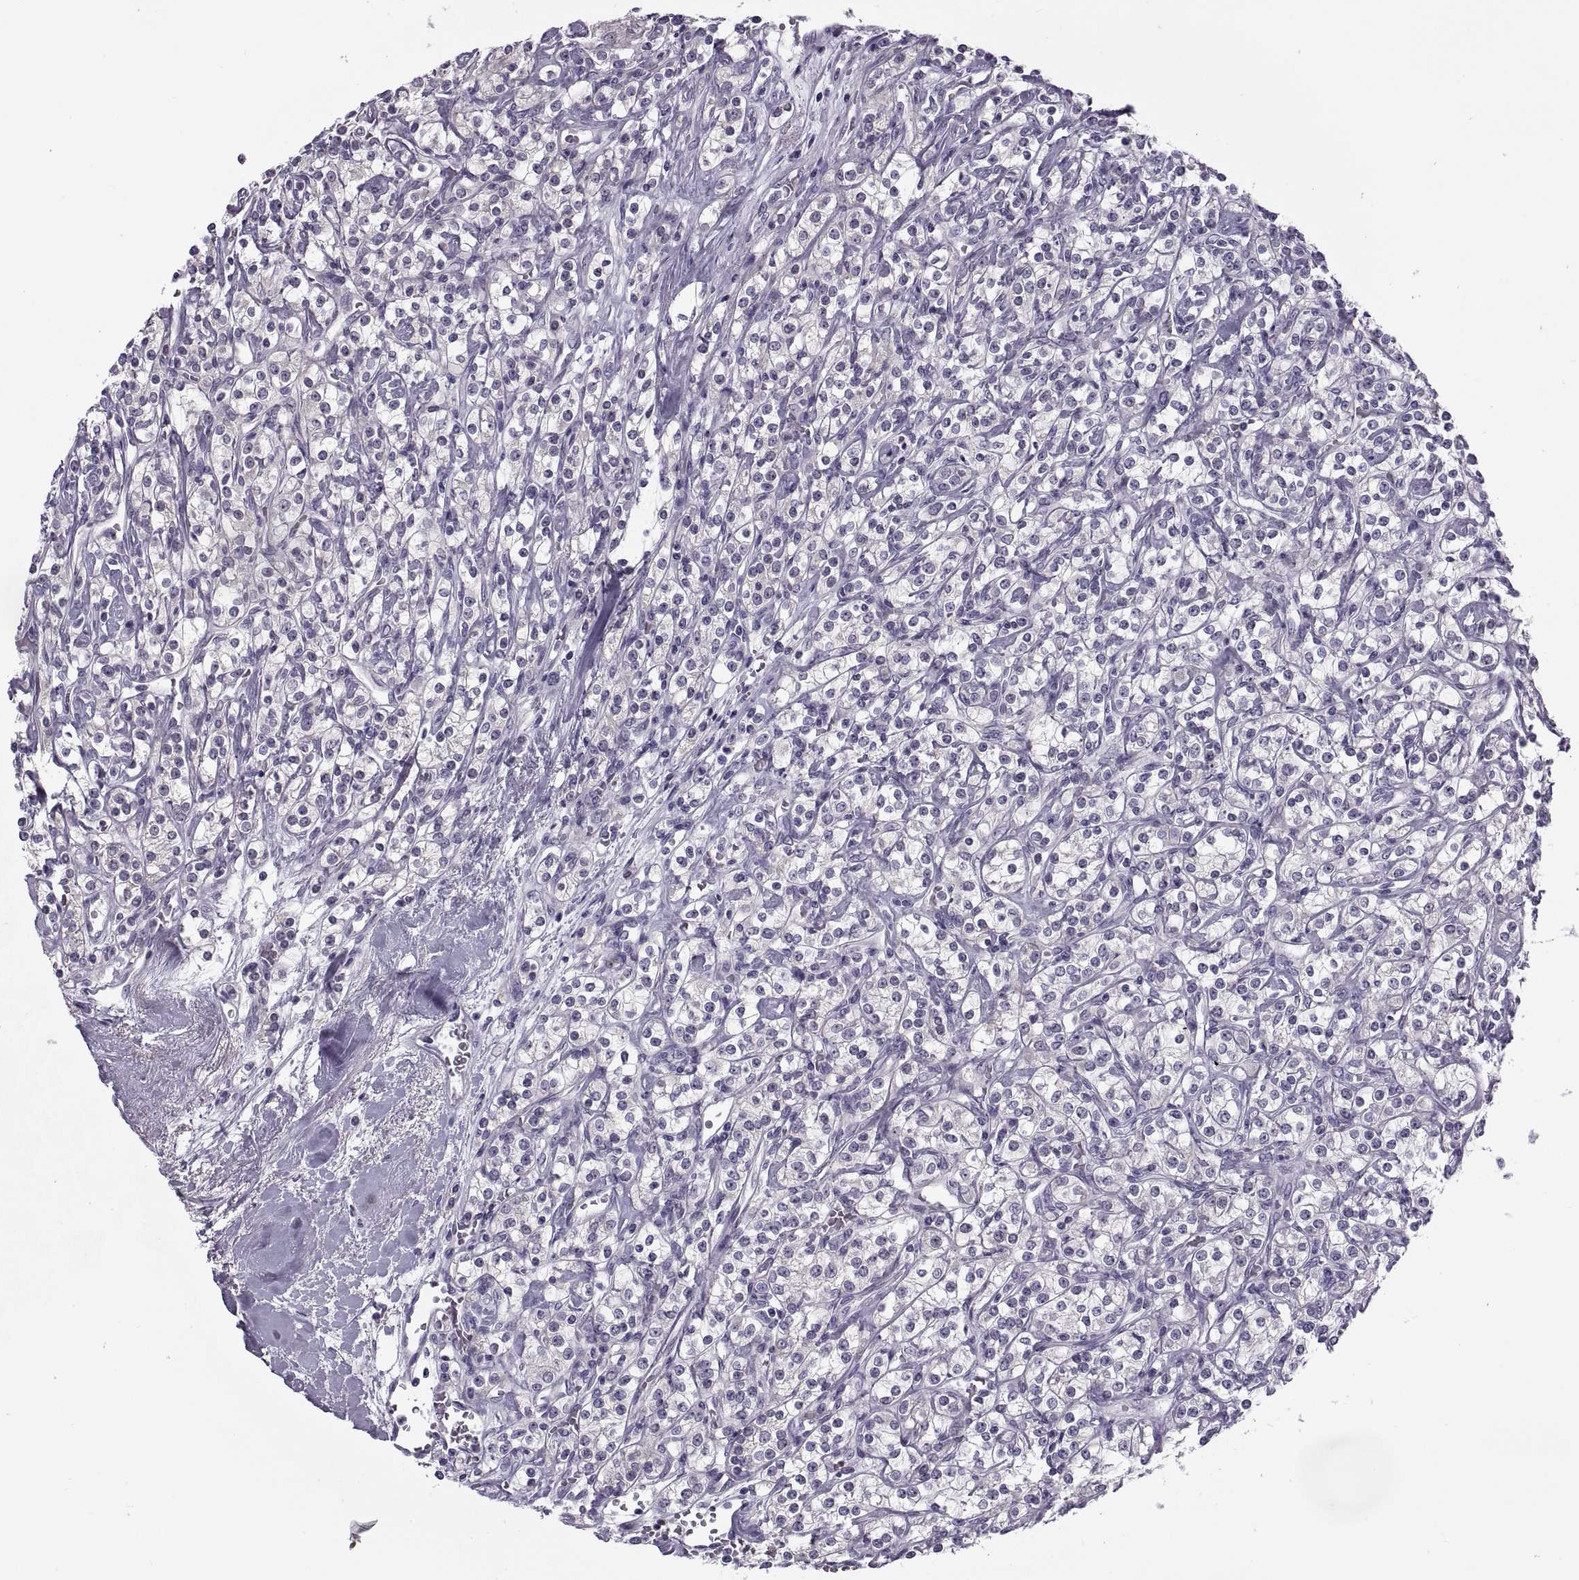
{"staining": {"intensity": "negative", "quantity": "none", "location": "none"}, "tissue": "renal cancer", "cell_type": "Tumor cells", "image_type": "cancer", "snomed": [{"axis": "morphology", "description": "Adenocarcinoma, NOS"}, {"axis": "topography", "description": "Kidney"}], "caption": "DAB immunohistochemical staining of renal cancer displays no significant staining in tumor cells.", "gene": "MAGEB1", "patient": {"sex": "male", "age": 77}}